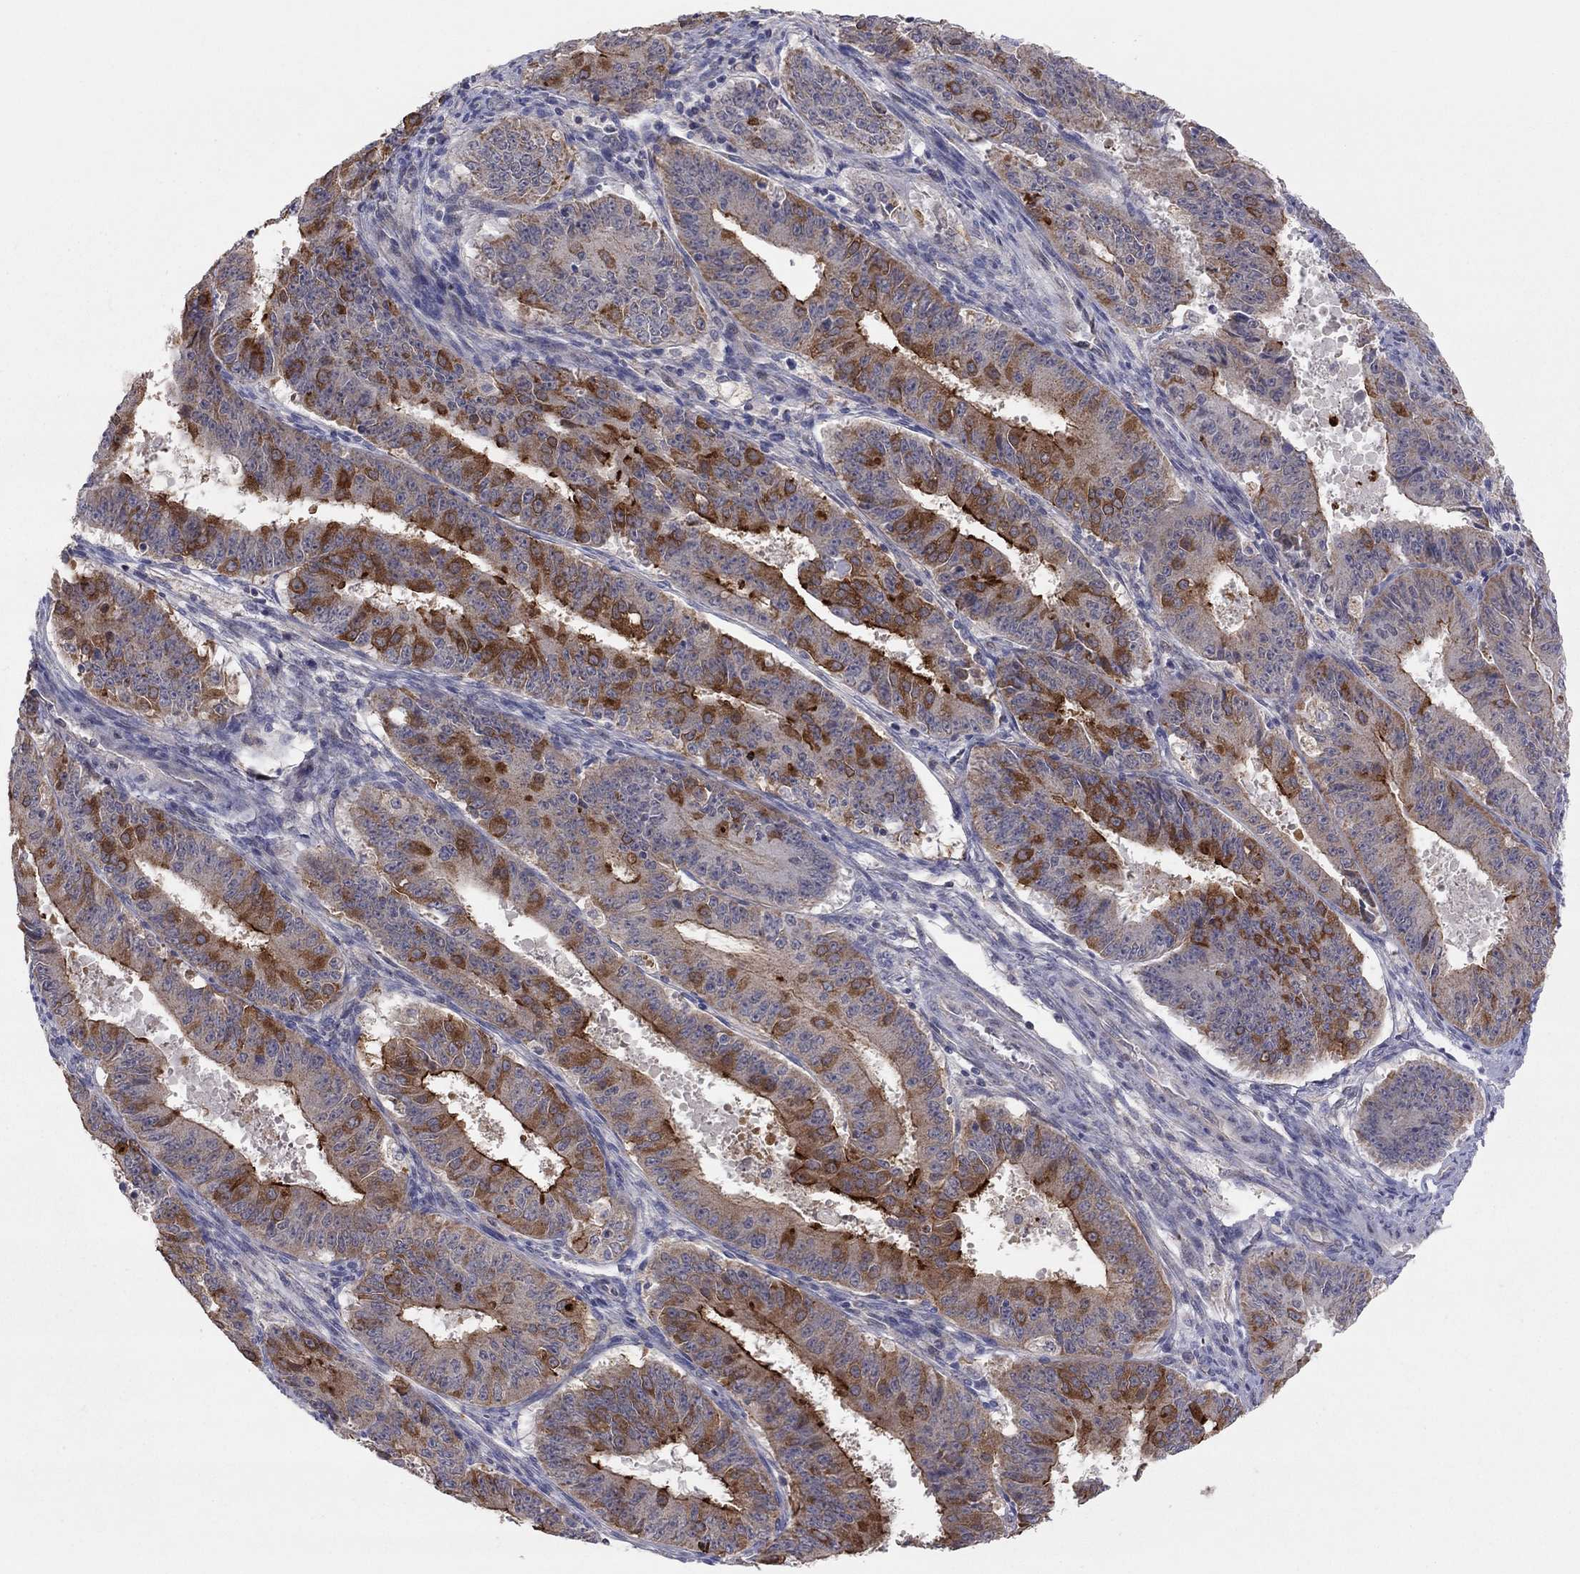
{"staining": {"intensity": "strong", "quantity": "25%-75%", "location": "cytoplasmic/membranous"}, "tissue": "ovarian cancer", "cell_type": "Tumor cells", "image_type": "cancer", "snomed": [{"axis": "morphology", "description": "Carcinoma, endometroid"}, {"axis": "topography", "description": "Ovary"}], "caption": "Ovarian cancer stained for a protein (brown) exhibits strong cytoplasmic/membranous positive expression in about 25%-75% of tumor cells.", "gene": "CRACDL", "patient": {"sex": "female", "age": 42}}